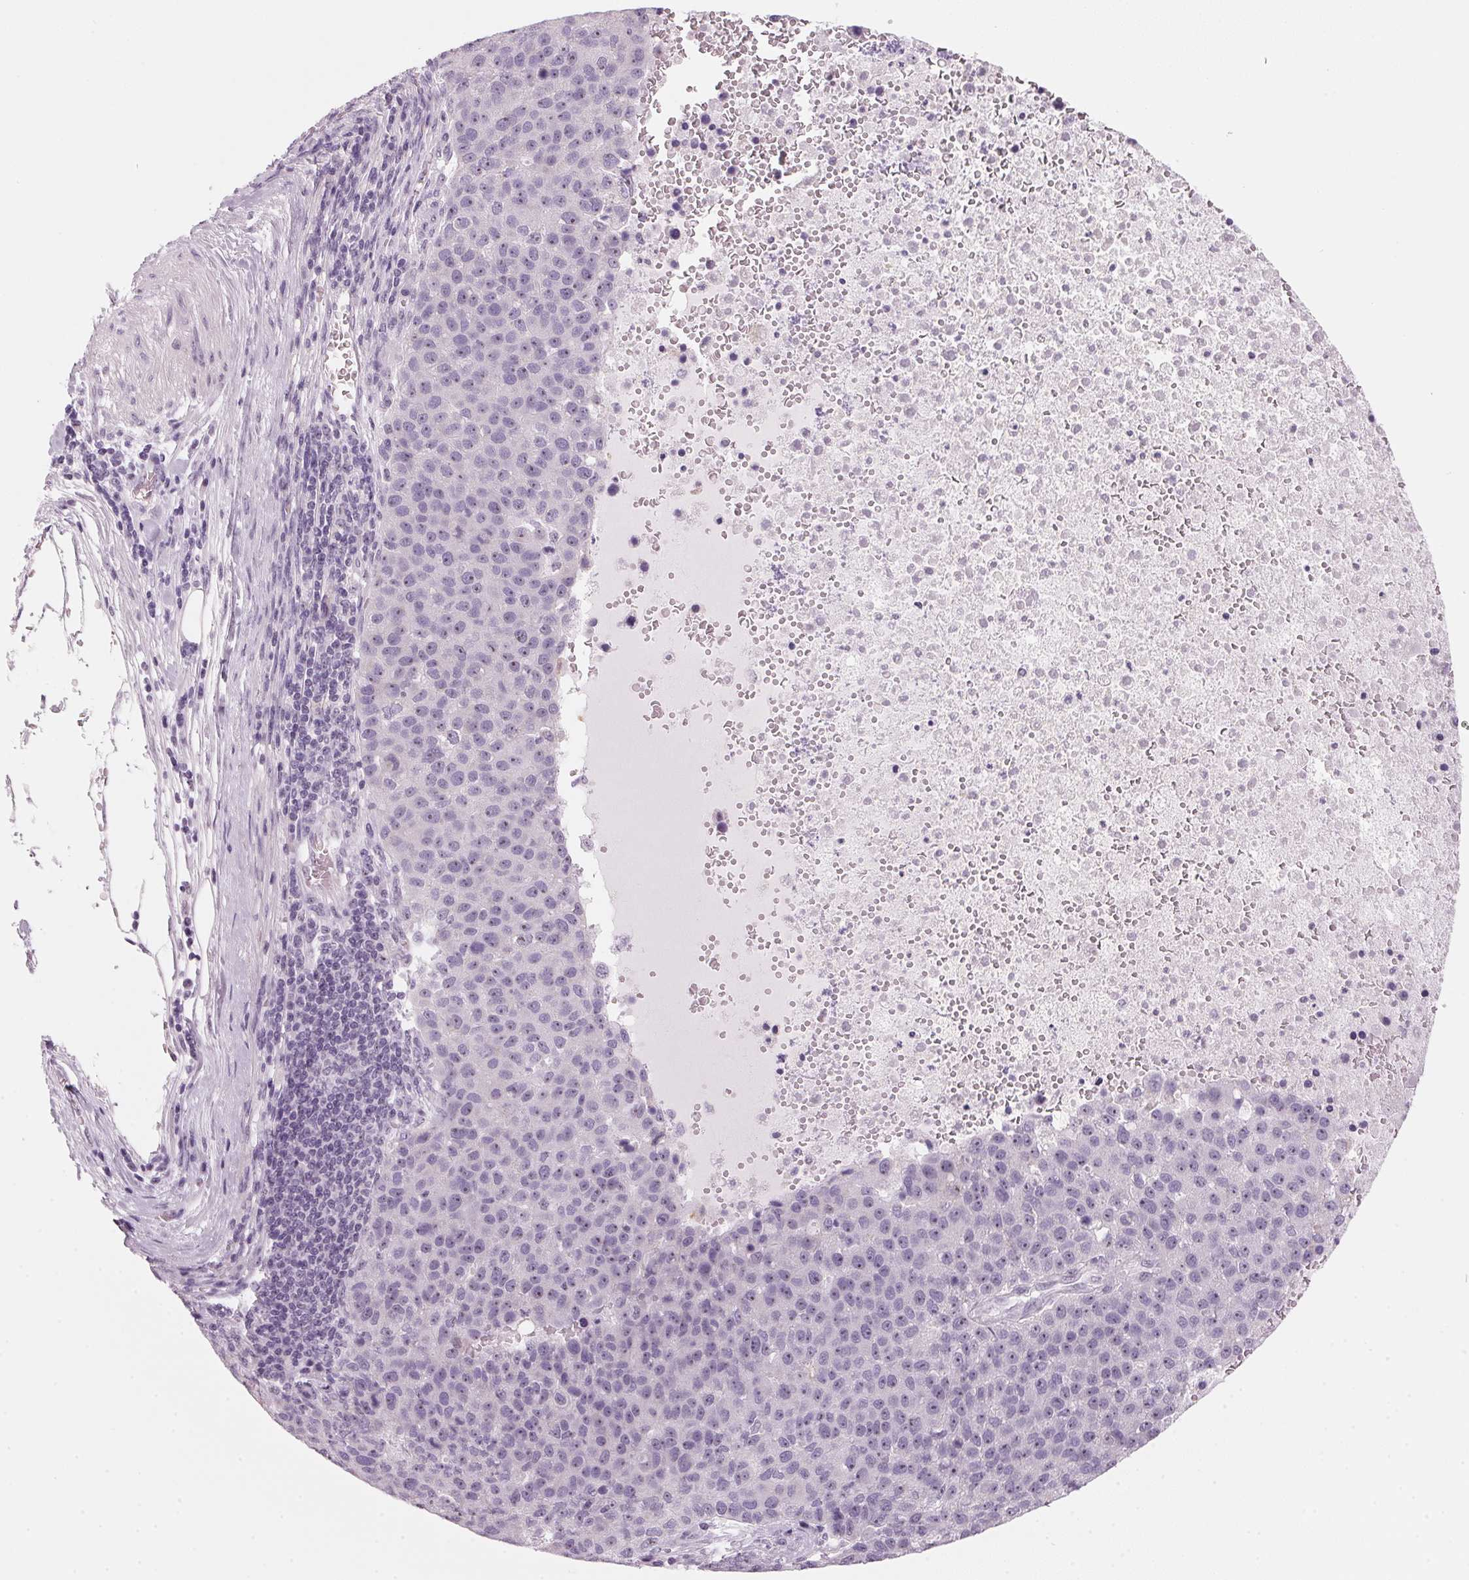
{"staining": {"intensity": "negative", "quantity": "none", "location": "none"}, "tissue": "pancreatic cancer", "cell_type": "Tumor cells", "image_type": "cancer", "snomed": [{"axis": "morphology", "description": "Adenocarcinoma, NOS"}, {"axis": "topography", "description": "Pancreas"}], "caption": "Tumor cells are negative for protein expression in human pancreatic adenocarcinoma.", "gene": "DNTTIP2", "patient": {"sex": "female", "age": 61}}